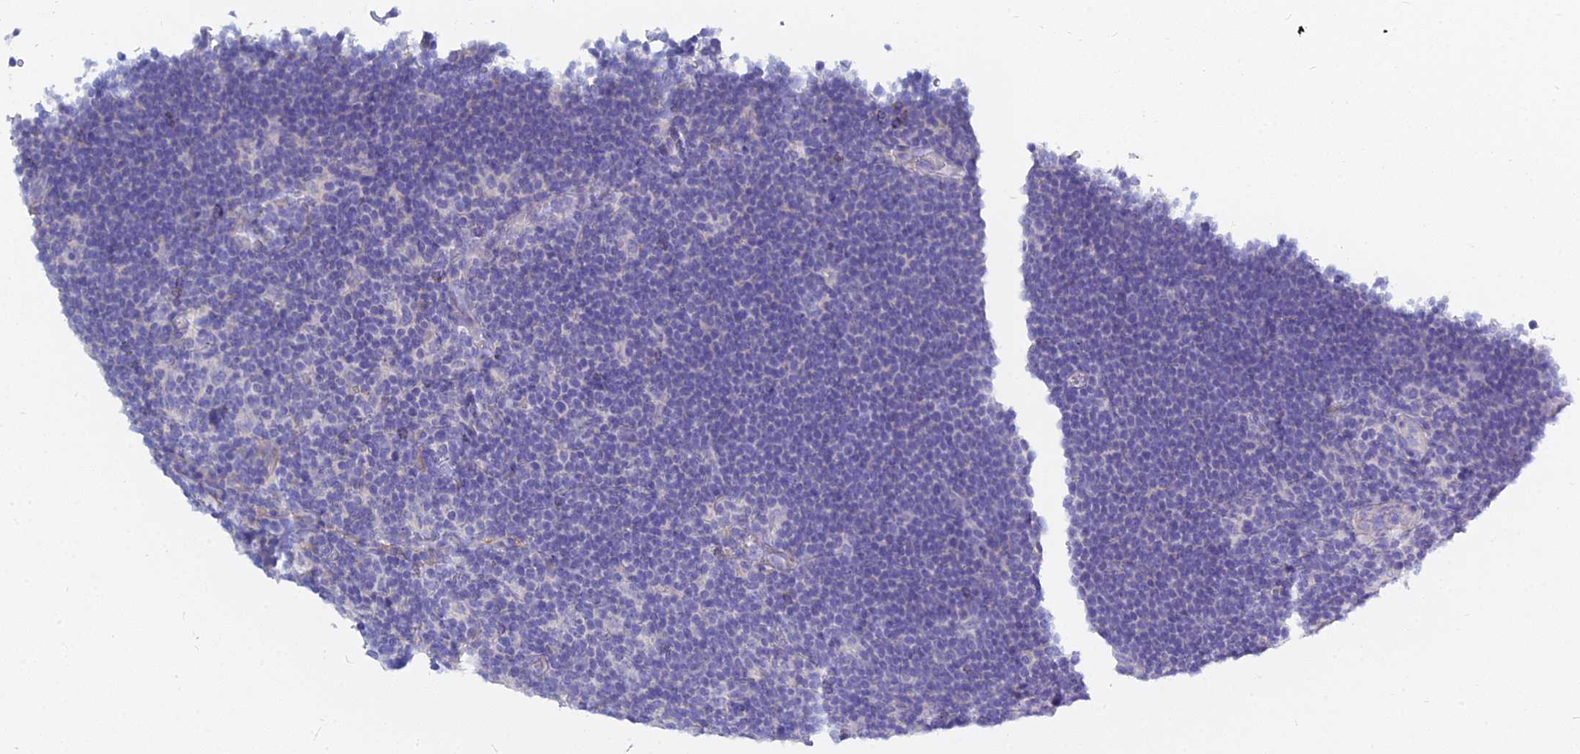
{"staining": {"intensity": "negative", "quantity": "none", "location": "none"}, "tissue": "lymphoma", "cell_type": "Tumor cells", "image_type": "cancer", "snomed": [{"axis": "morphology", "description": "Hodgkin's disease, NOS"}, {"axis": "topography", "description": "Lymph node"}], "caption": "An image of lymphoma stained for a protein reveals no brown staining in tumor cells.", "gene": "ZNF552", "patient": {"sex": "female", "age": 57}}